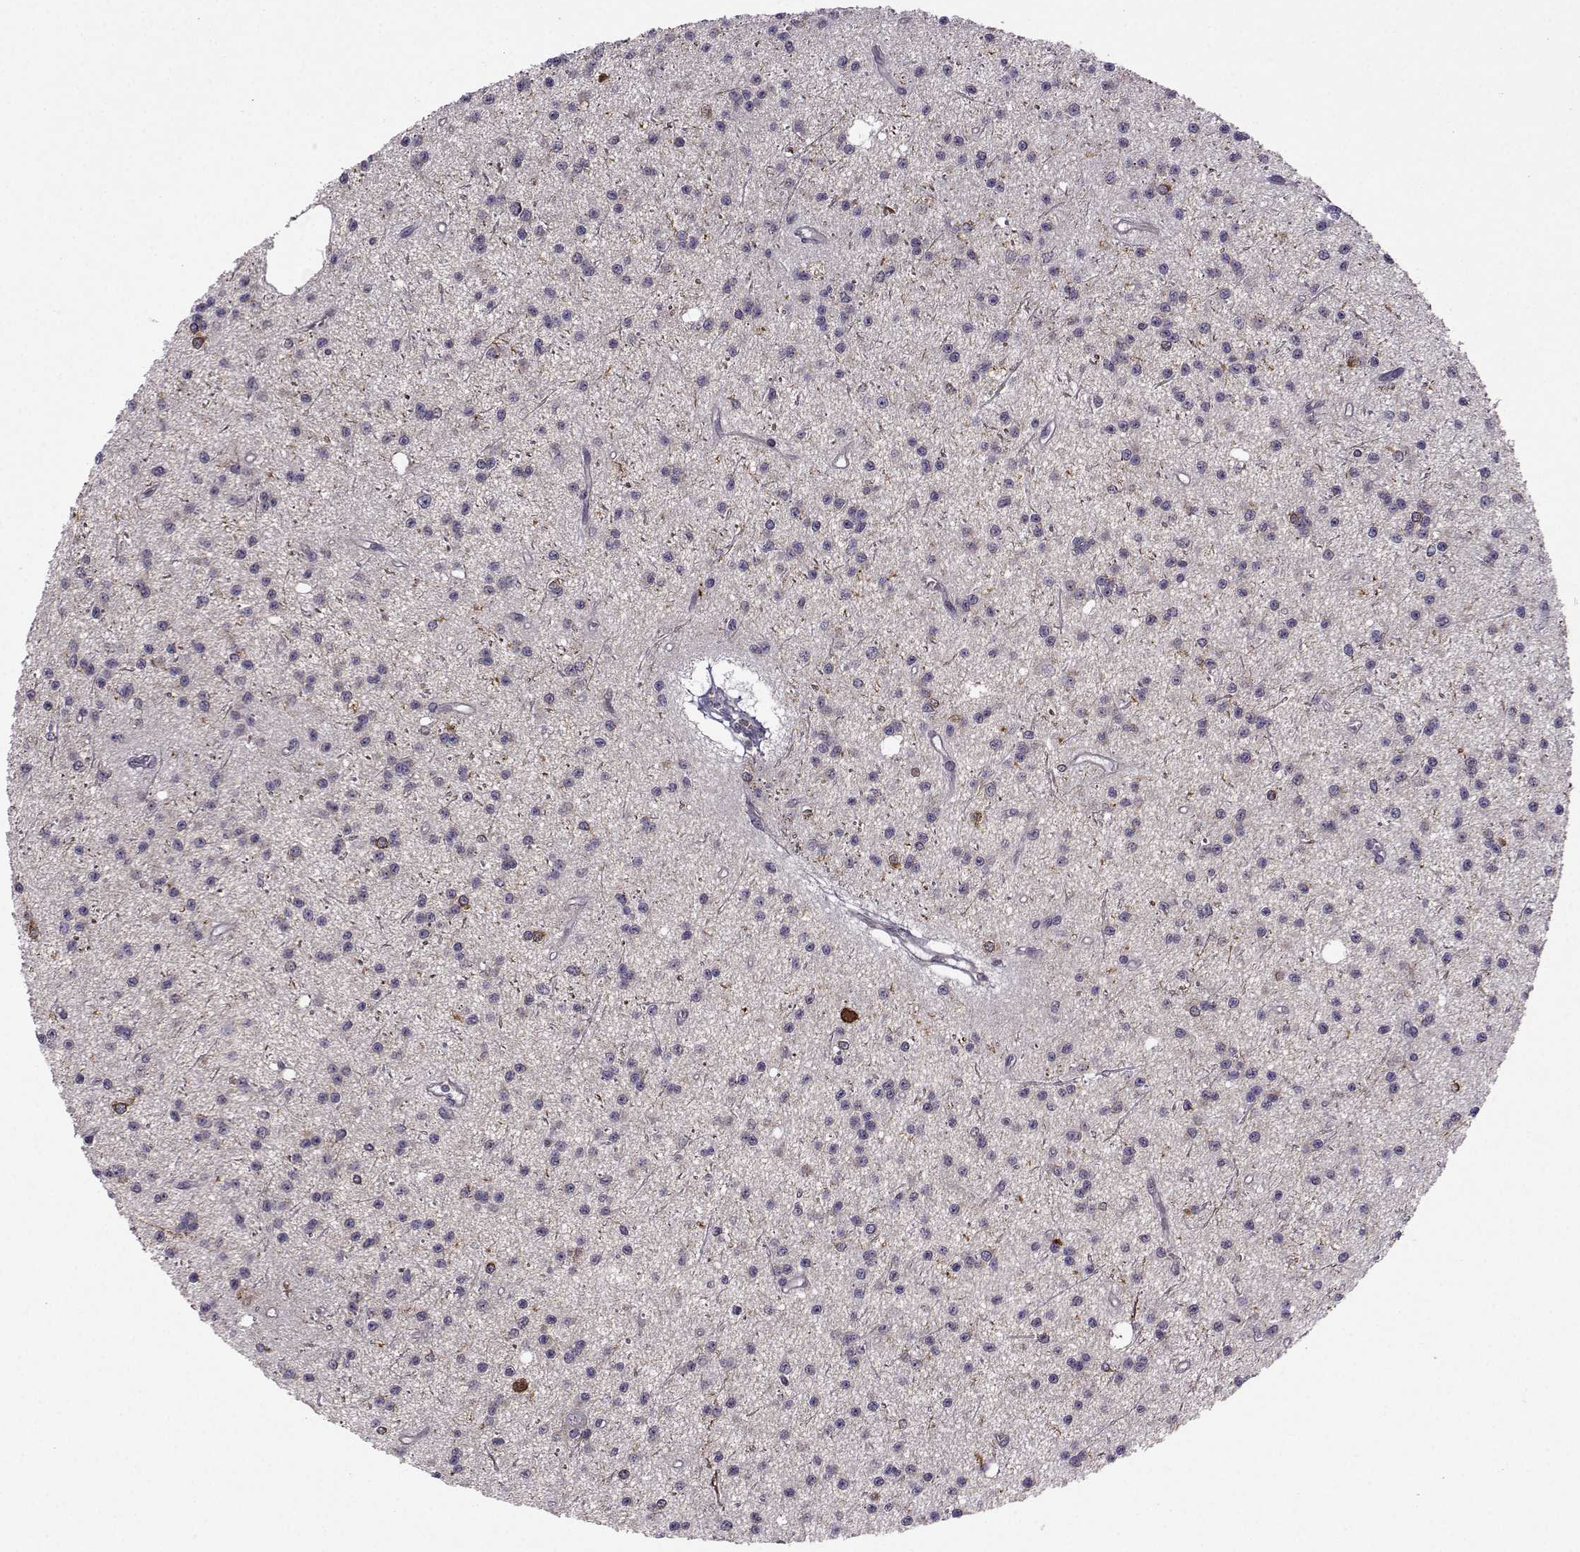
{"staining": {"intensity": "moderate", "quantity": "<25%", "location": "cytoplasmic/membranous"}, "tissue": "glioma", "cell_type": "Tumor cells", "image_type": "cancer", "snomed": [{"axis": "morphology", "description": "Glioma, malignant, Low grade"}, {"axis": "topography", "description": "Brain"}], "caption": "IHC (DAB) staining of human malignant low-grade glioma reveals moderate cytoplasmic/membranous protein staining in approximately <25% of tumor cells.", "gene": "NECAB3", "patient": {"sex": "male", "age": 27}}